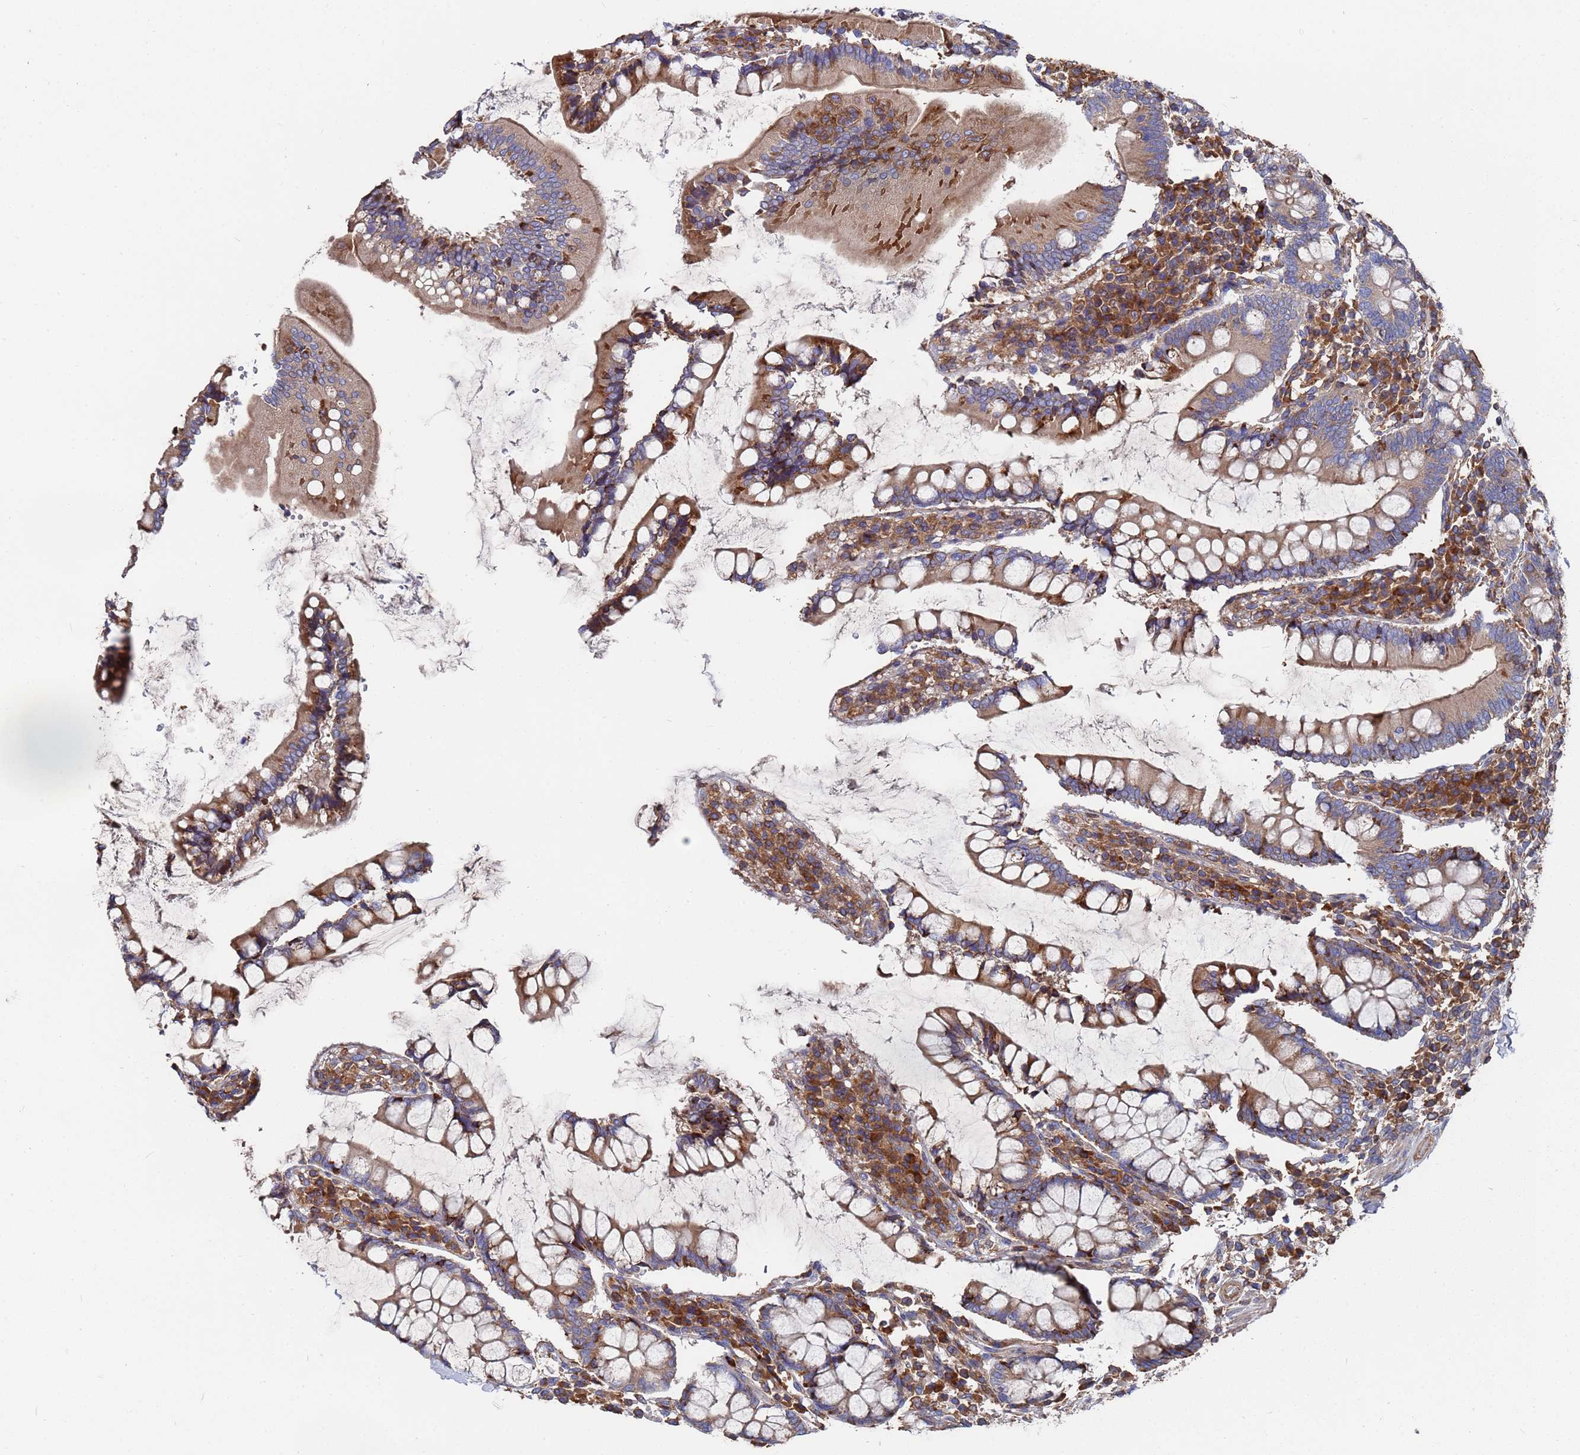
{"staining": {"intensity": "moderate", "quantity": ">75%", "location": "cytoplasmic/membranous"}, "tissue": "colon", "cell_type": "Endothelial cells", "image_type": "normal", "snomed": [{"axis": "morphology", "description": "Normal tissue, NOS"}, {"axis": "topography", "description": "Colon"}], "caption": "Colon stained with a brown dye displays moderate cytoplasmic/membranous positive positivity in about >75% of endothelial cells.", "gene": "PYCR1", "patient": {"sex": "female", "age": 79}}